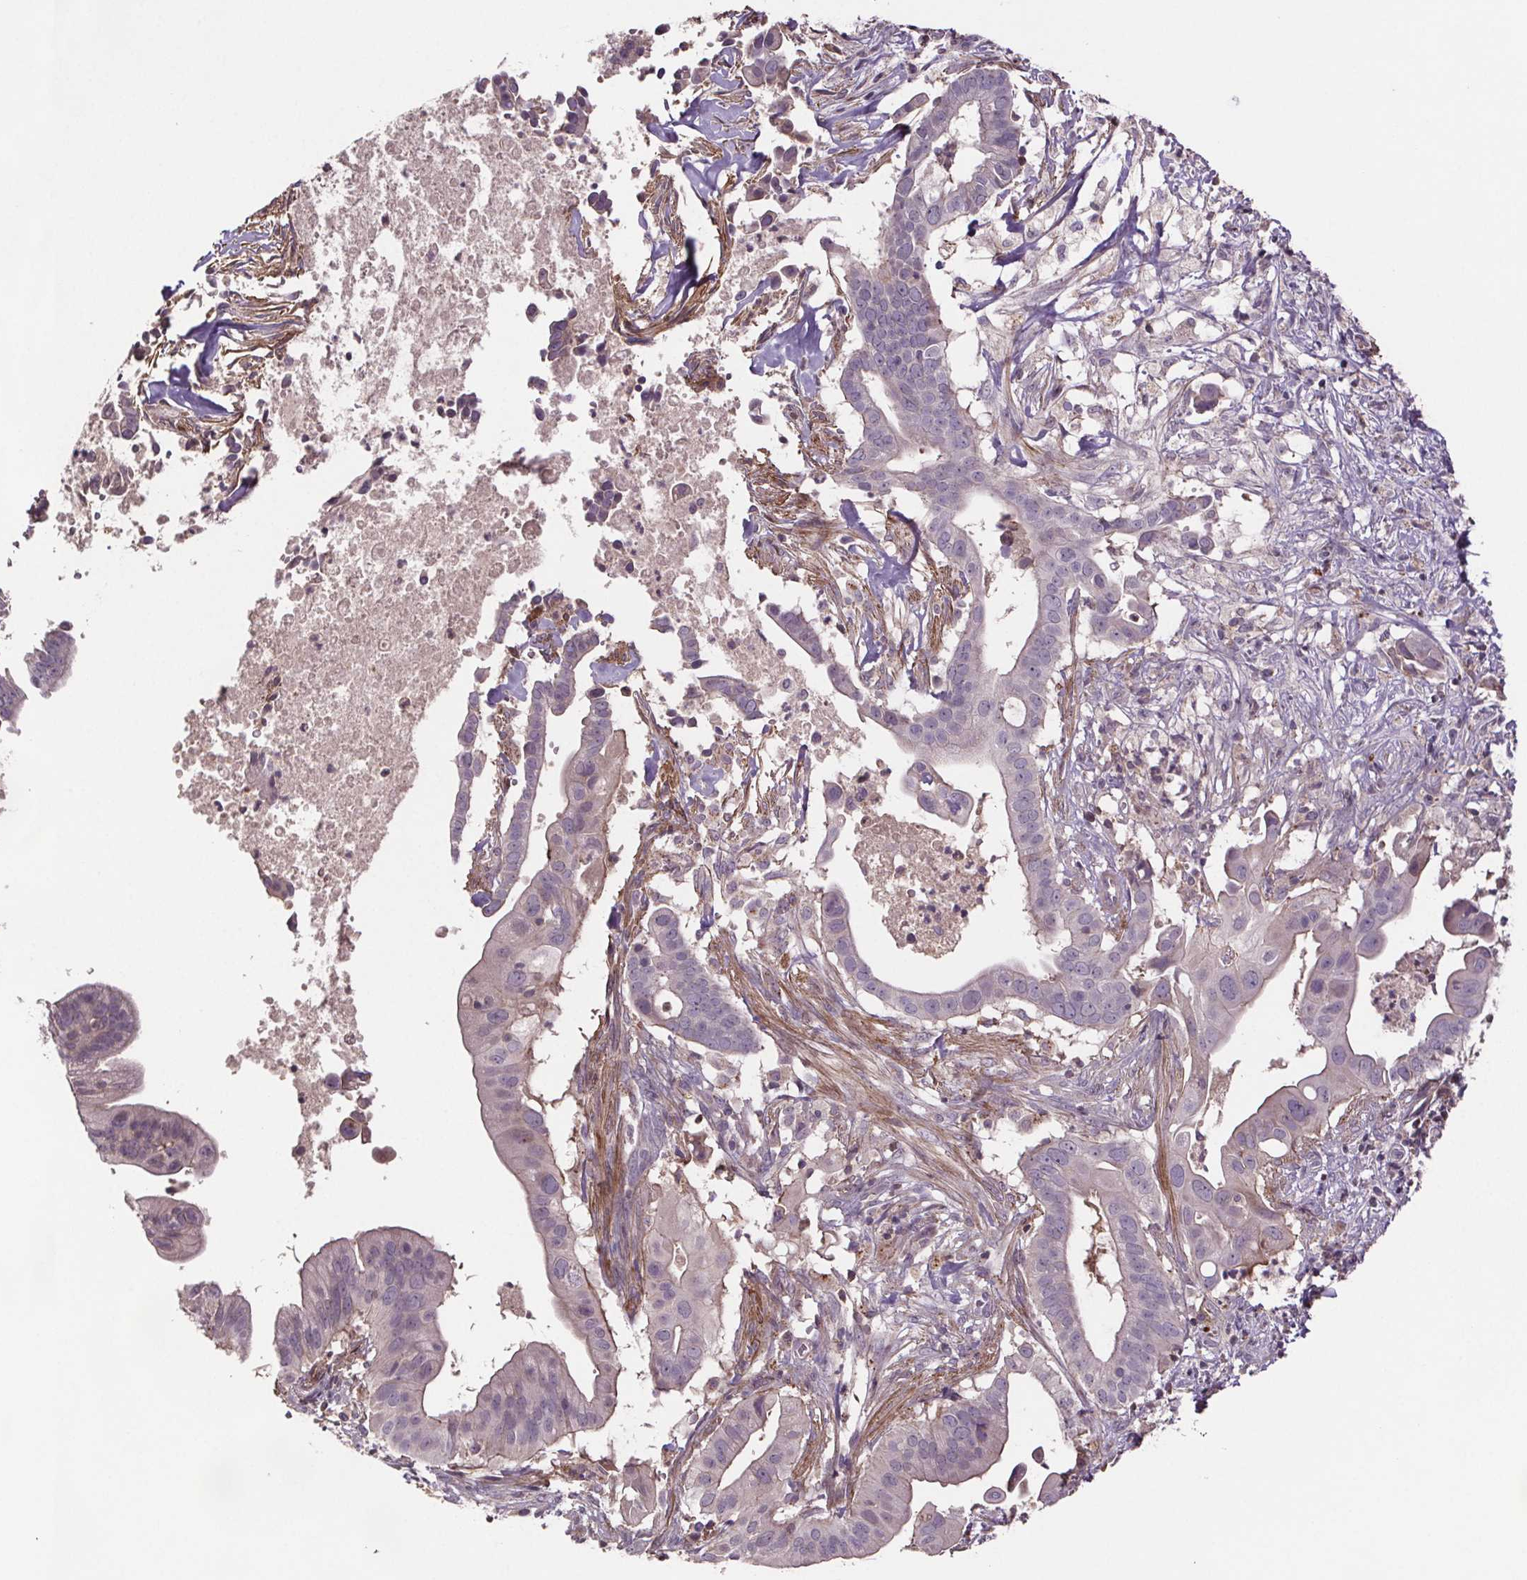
{"staining": {"intensity": "negative", "quantity": "none", "location": "none"}, "tissue": "pancreatic cancer", "cell_type": "Tumor cells", "image_type": "cancer", "snomed": [{"axis": "morphology", "description": "Adenocarcinoma, NOS"}, {"axis": "topography", "description": "Pancreas"}], "caption": "A micrograph of pancreatic cancer (adenocarcinoma) stained for a protein displays no brown staining in tumor cells.", "gene": "CLN3", "patient": {"sex": "male", "age": 61}}